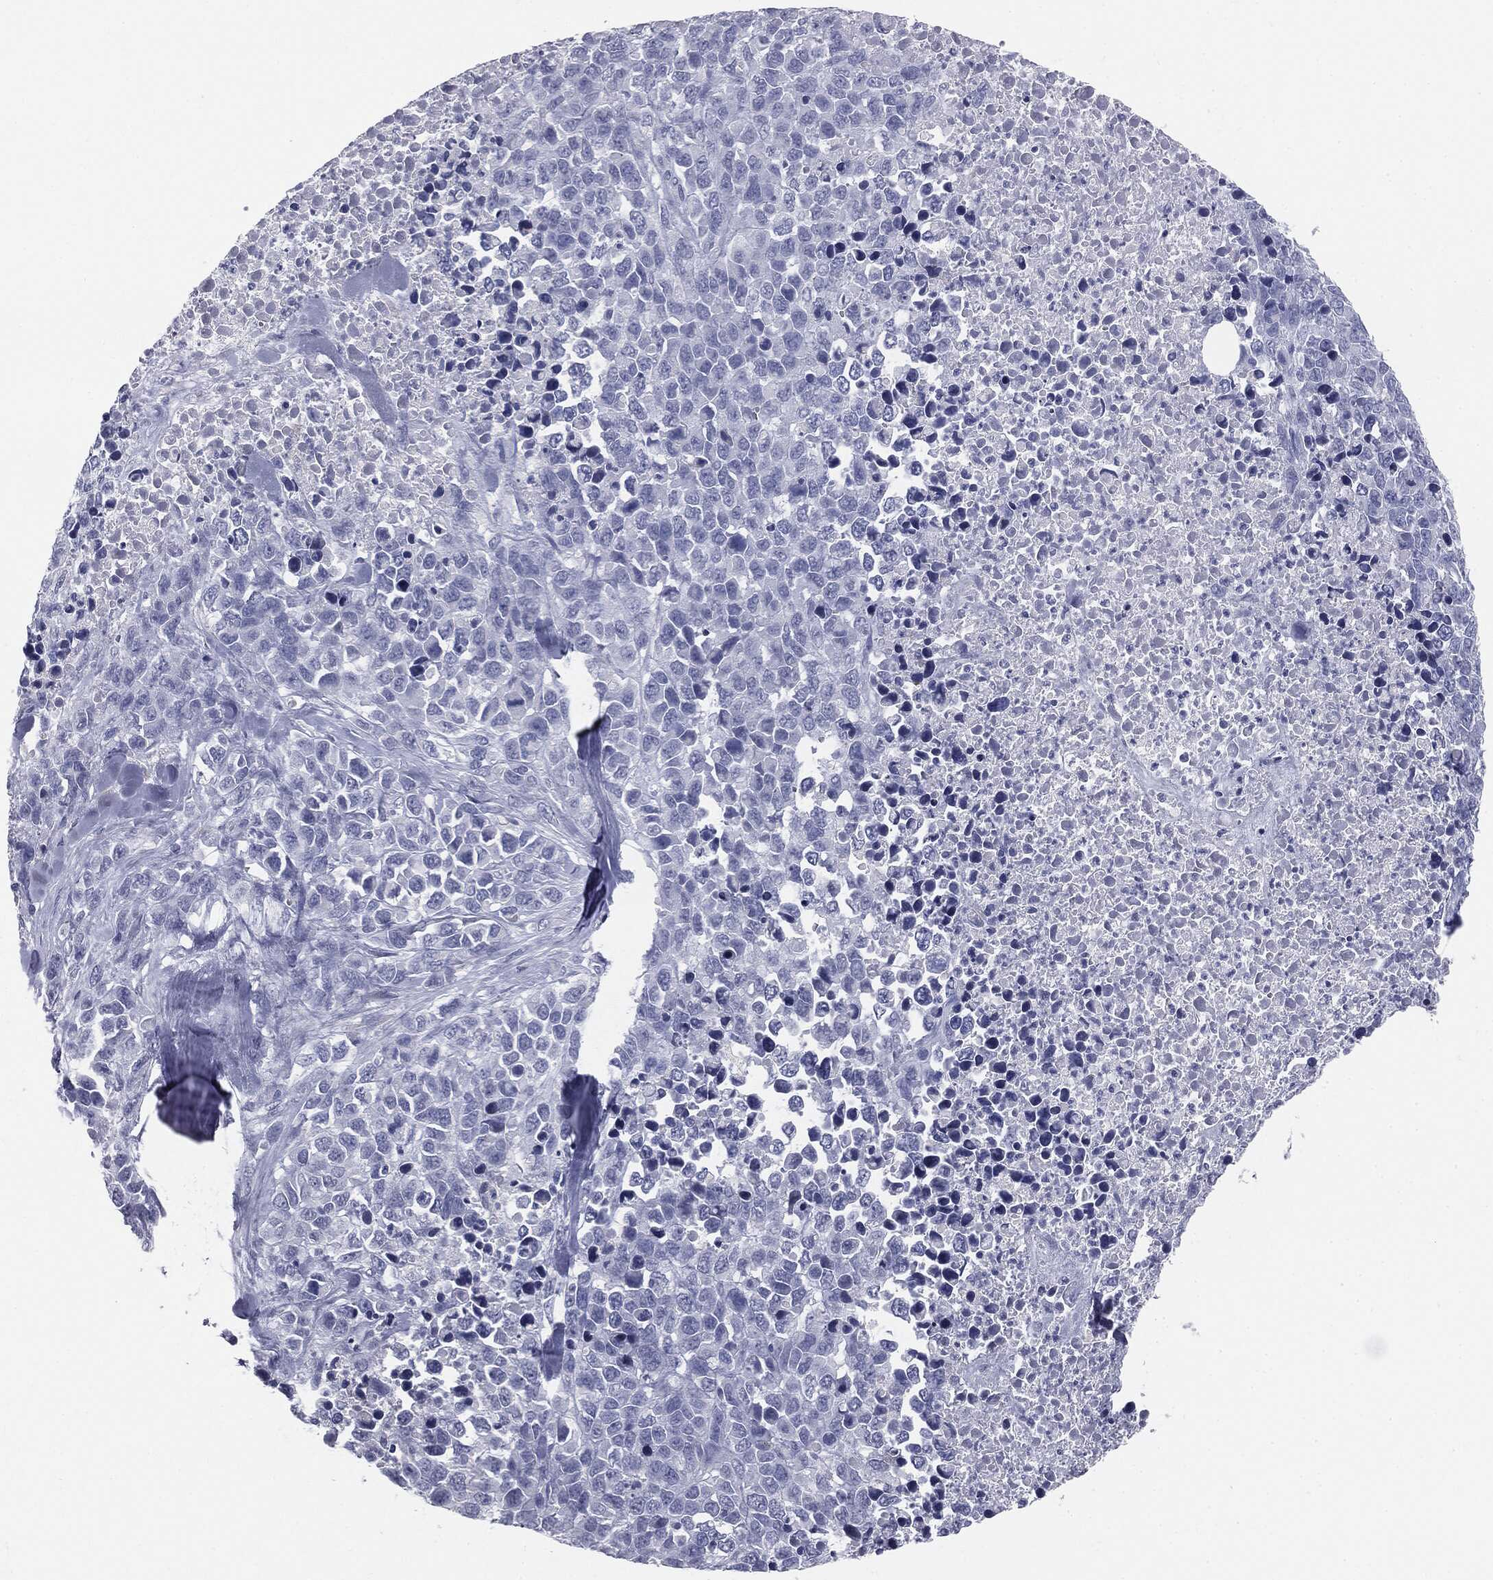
{"staining": {"intensity": "negative", "quantity": "none", "location": "none"}, "tissue": "melanoma", "cell_type": "Tumor cells", "image_type": "cancer", "snomed": [{"axis": "morphology", "description": "Malignant melanoma, Metastatic site"}, {"axis": "topography", "description": "Skin"}], "caption": "A photomicrograph of human melanoma is negative for staining in tumor cells.", "gene": "MUC5AC", "patient": {"sex": "male", "age": 84}}